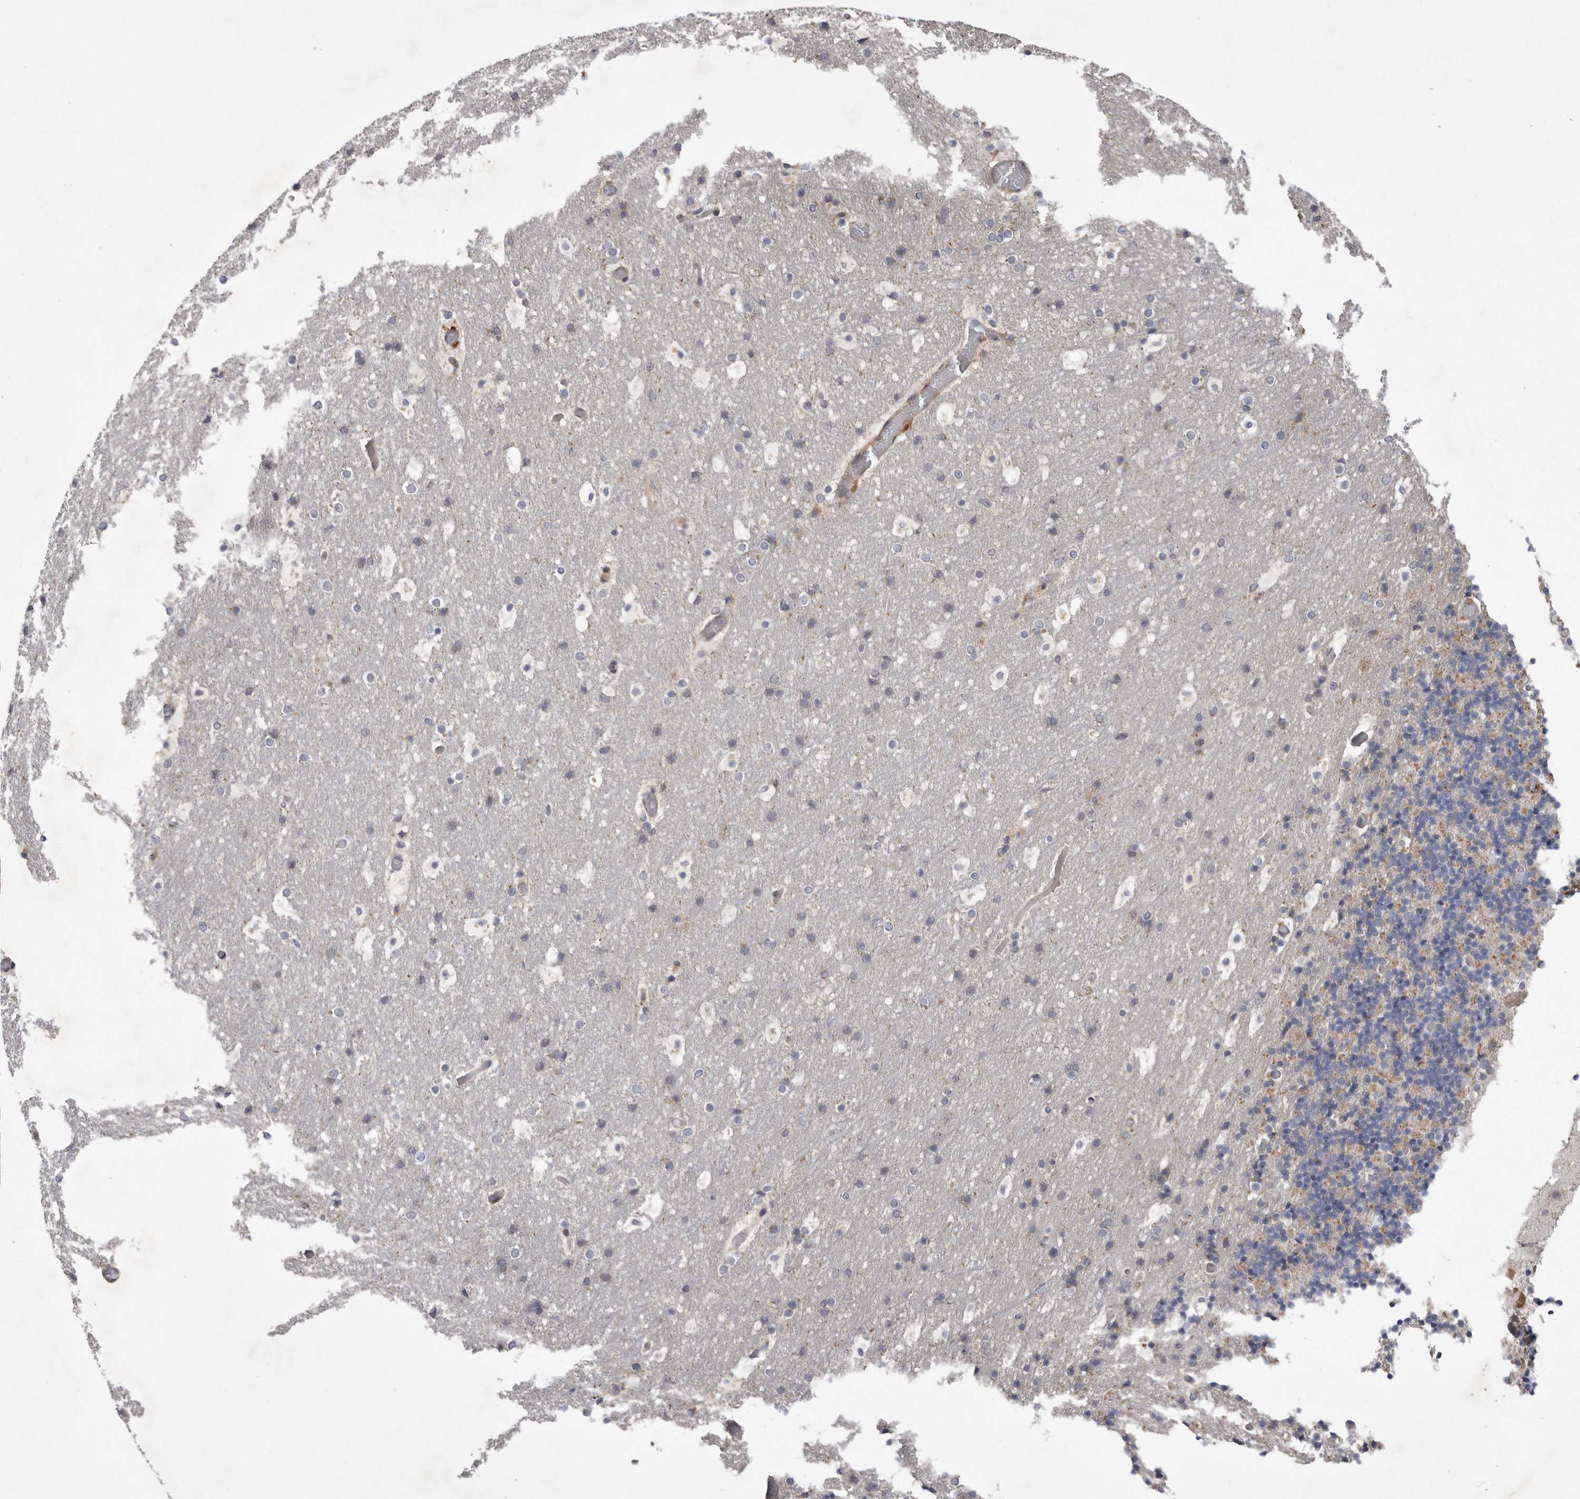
{"staining": {"intensity": "negative", "quantity": "none", "location": "none"}, "tissue": "cerebellum", "cell_type": "Cells in granular layer", "image_type": "normal", "snomed": [{"axis": "morphology", "description": "Normal tissue, NOS"}, {"axis": "topography", "description": "Cerebellum"}], "caption": "Photomicrograph shows no significant protein positivity in cells in granular layer of benign cerebellum.", "gene": "CRP", "patient": {"sex": "male", "age": 57}}